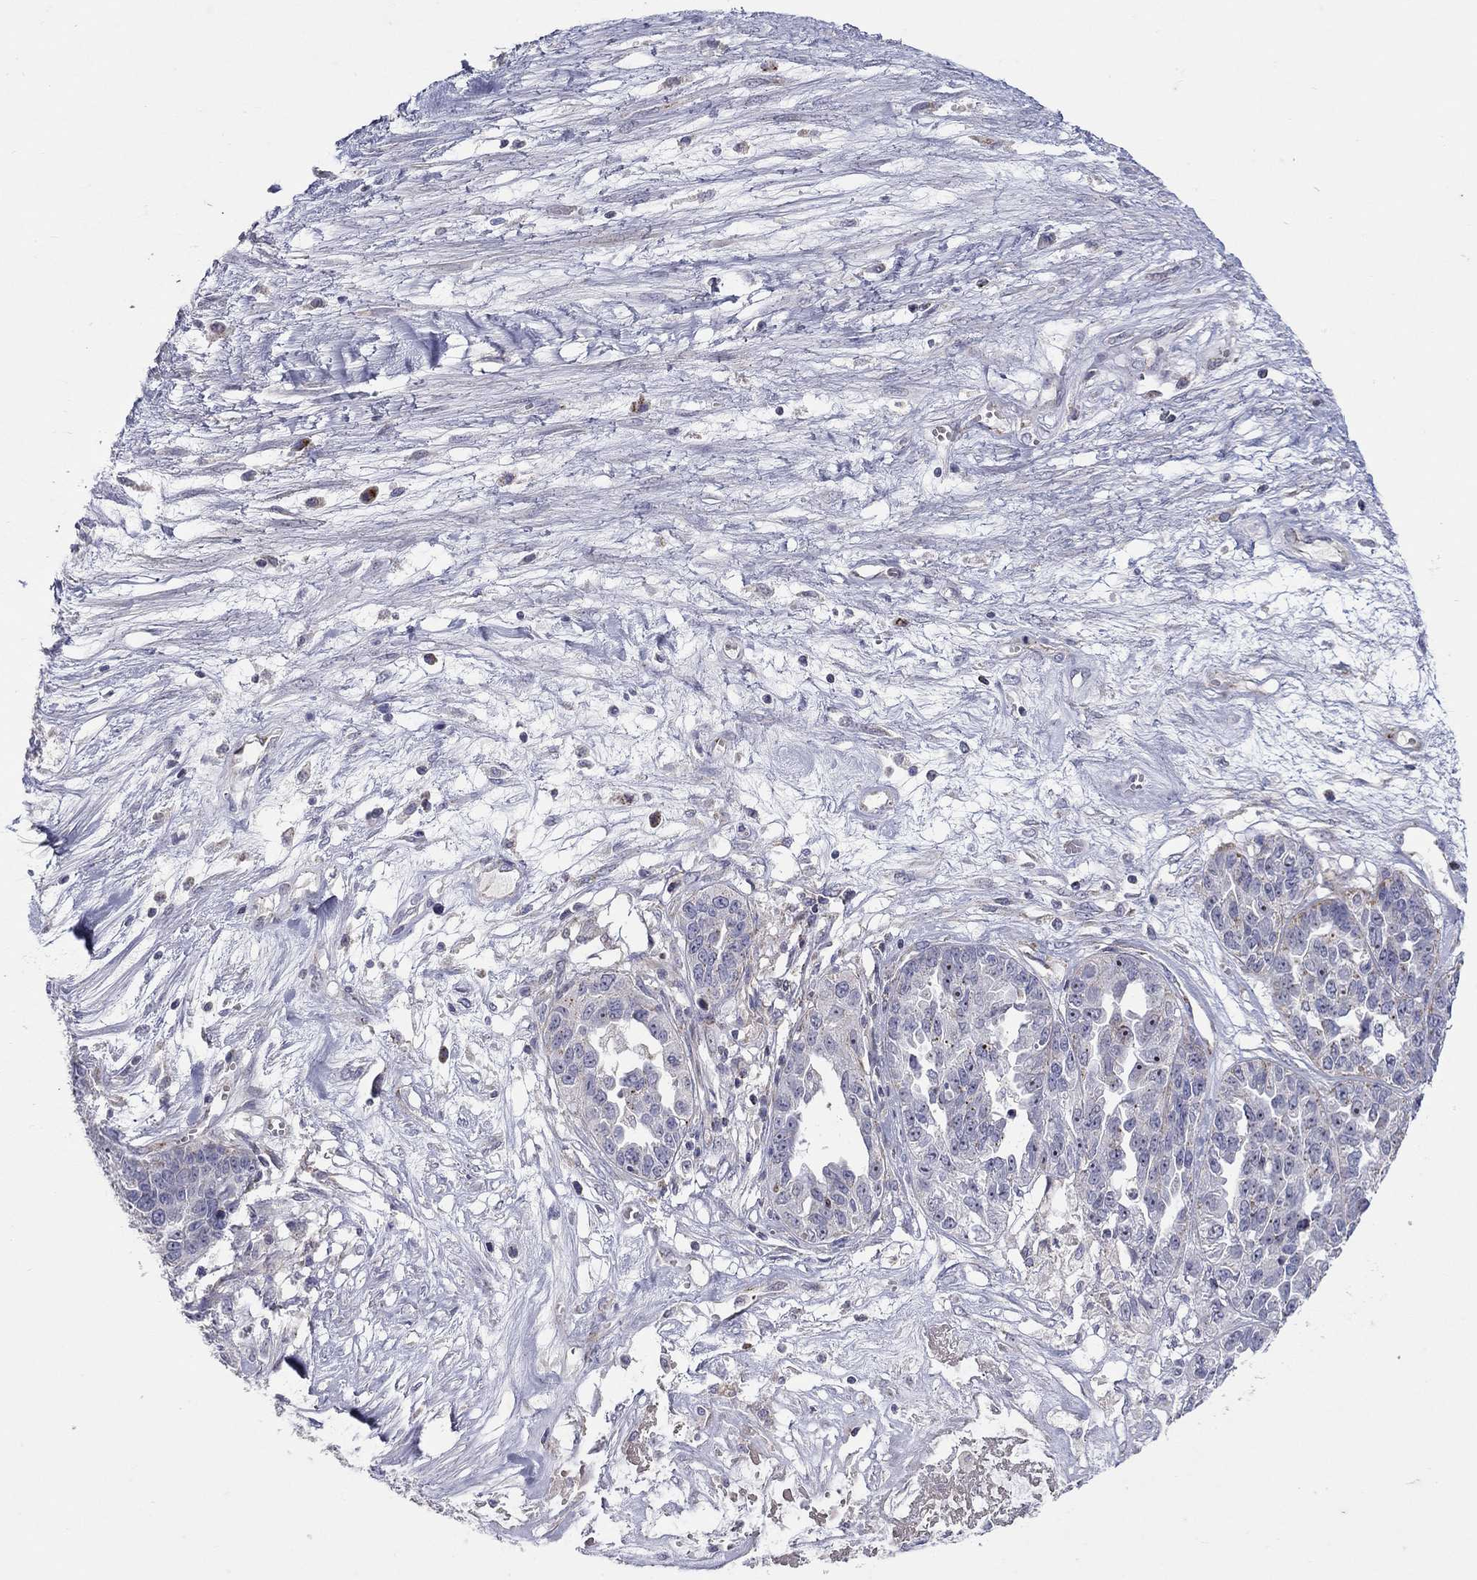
{"staining": {"intensity": "weak", "quantity": "<25%", "location": "cytoplasmic/membranous"}, "tissue": "ovarian cancer", "cell_type": "Tumor cells", "image_type": "cancer", "snomed": [{"axis": "morphology", "description": "Cystadenocarcinoma, serous, NOS"}, {"axis": "topography", "description": "Ovary"}], "caption": "There is no significant expression in tumor cells of ovarian cancer (serous cystadenocarcinoma). The staining is performed using DAB (3,3'-diaminobenzidine) brown chromogen with nuclei counter-stained in using hematoxylin.", "gene": "HMX2", "patient": {"sex": "female", "age": 87}}